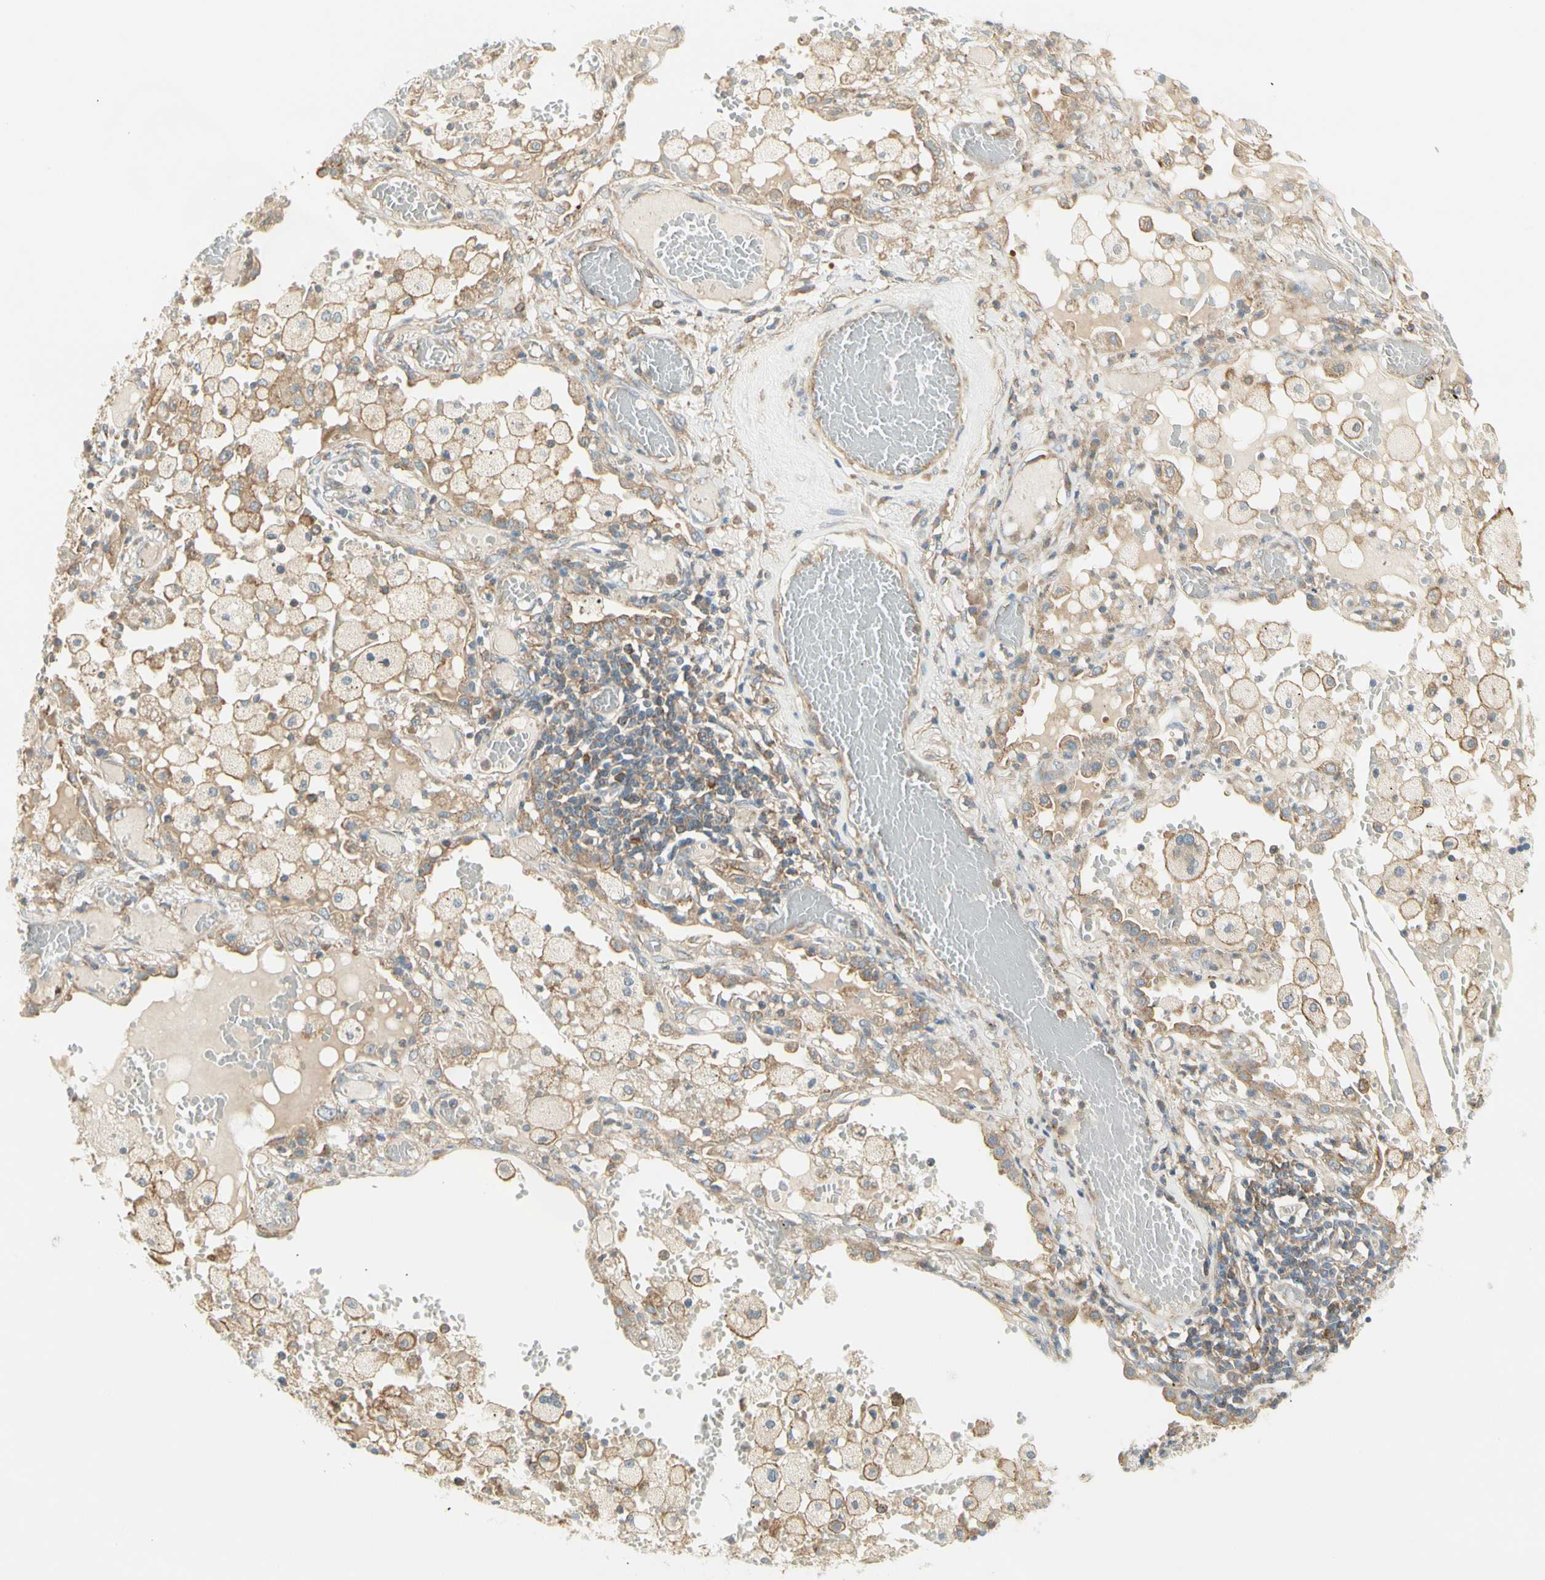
{"staining": {"intensity": "negative", "quantity": "none", "location": "none"}, "tissue": "lung cancer", "cell_type": "Tumor cells", "image_type": "cancer", "snomed": [{"axis": "morphology", "description": "Squamous cell carcinoma, NOS"}, {"axis": "topography", "description": "Lung"}], "caption": "This is a image of immunohistochemistry staining of lung squamous cell carcinoma, which shows no staining in tumor cells.", "gene": "AGFG1", "patient": {"sex": "male", "age": 71}}